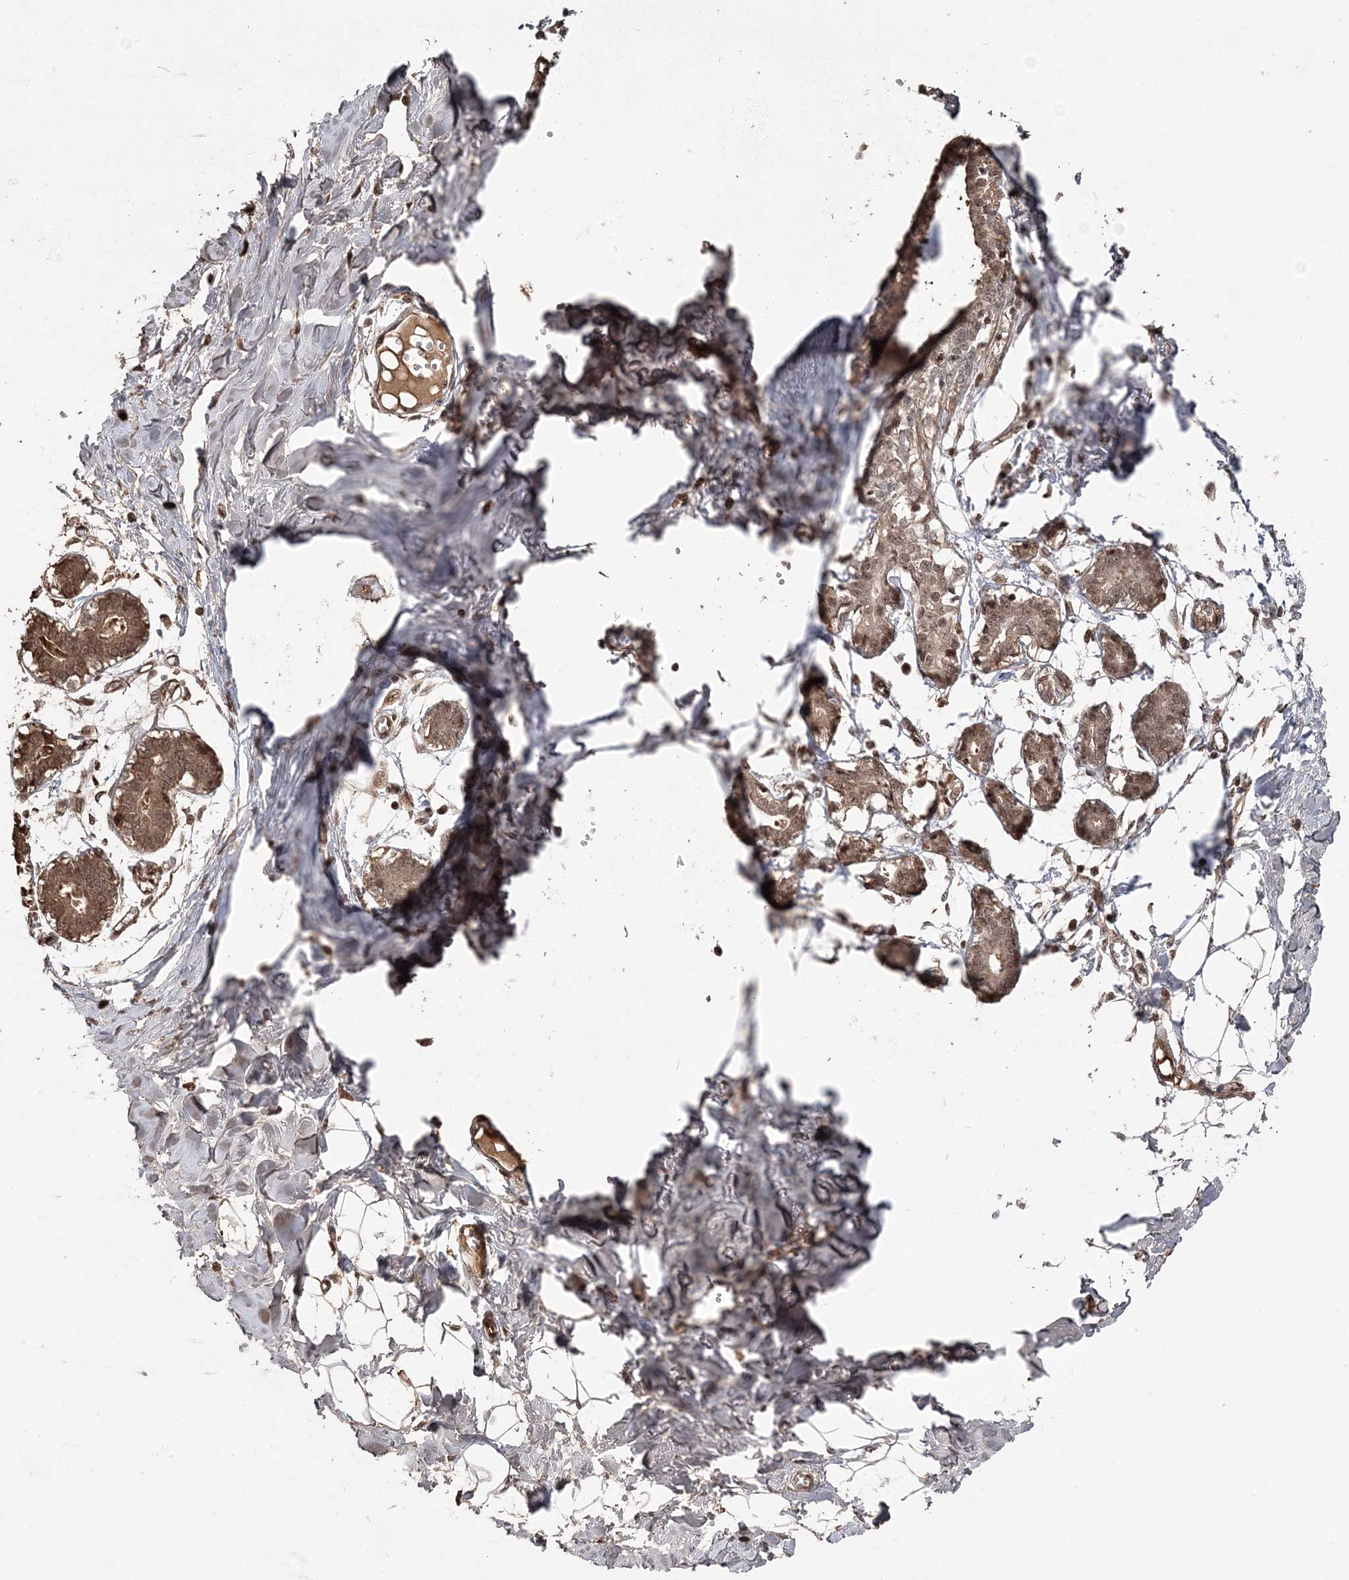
{"staining": {"intensity": "strong", "quantity": ">75%", "location": "cytoplasmic/membranous,nuclear"}, "tissue": "breast", "cell_type": "Adipocytes", "image_type": "normal", "snomed": [{"axis": "morphology", "description": "Normal tissue, NOS"}, {"axis": "topography", "description": "Breast"}], "caption": "Breast stained with DAB (3,3'-diaminobenzidine) immunohistochemistry demonstrates high levels of strong cytoplasmic/membranous,nuclear staining in about >75% of adipocytes.", "gene": "RBM17", "patient": {"sex": "female", "age": 27}}